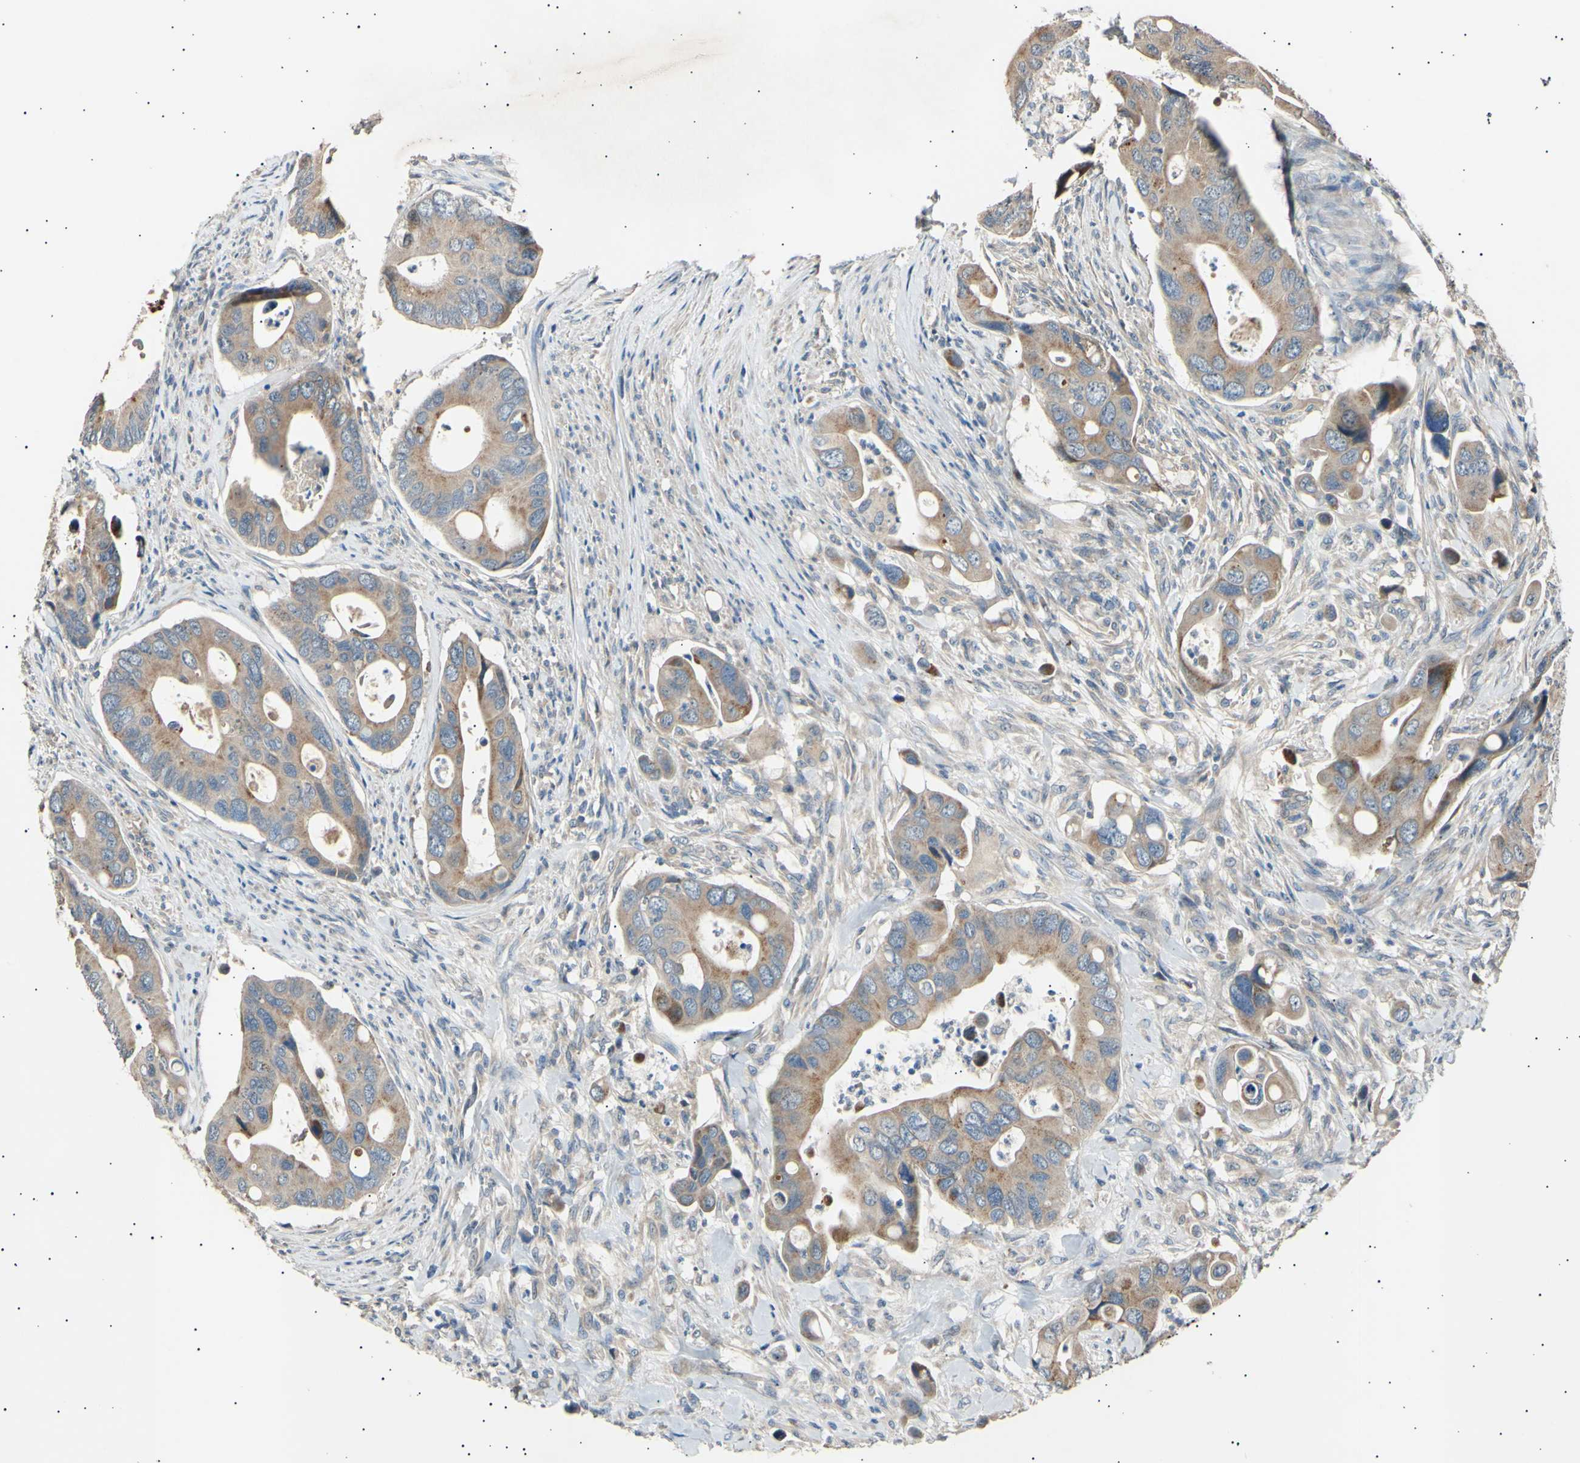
{"staining": {"intensity": "moderate", "quantity": ">75%", "location": "cytoplasmic/membranous"}, "tissue": "colorectal cancer", "cell_type": "Tumor cells", "image_type": "cancer", "snomed": [{"axis": "morphology", "description": "Adenocarcinoma, NOS"}, {"axis": "topography", "description": "Rectum"}], "caption": "A micrograph of colorectal cancer (adenocarcinoma) stained for a protein shows moderate cytoplasmic/membranous brown staining in tumor cells. Nuclei are stained in blue.", "gene": "ITGA6", "patient": {"sex": "female", "age": 57}}